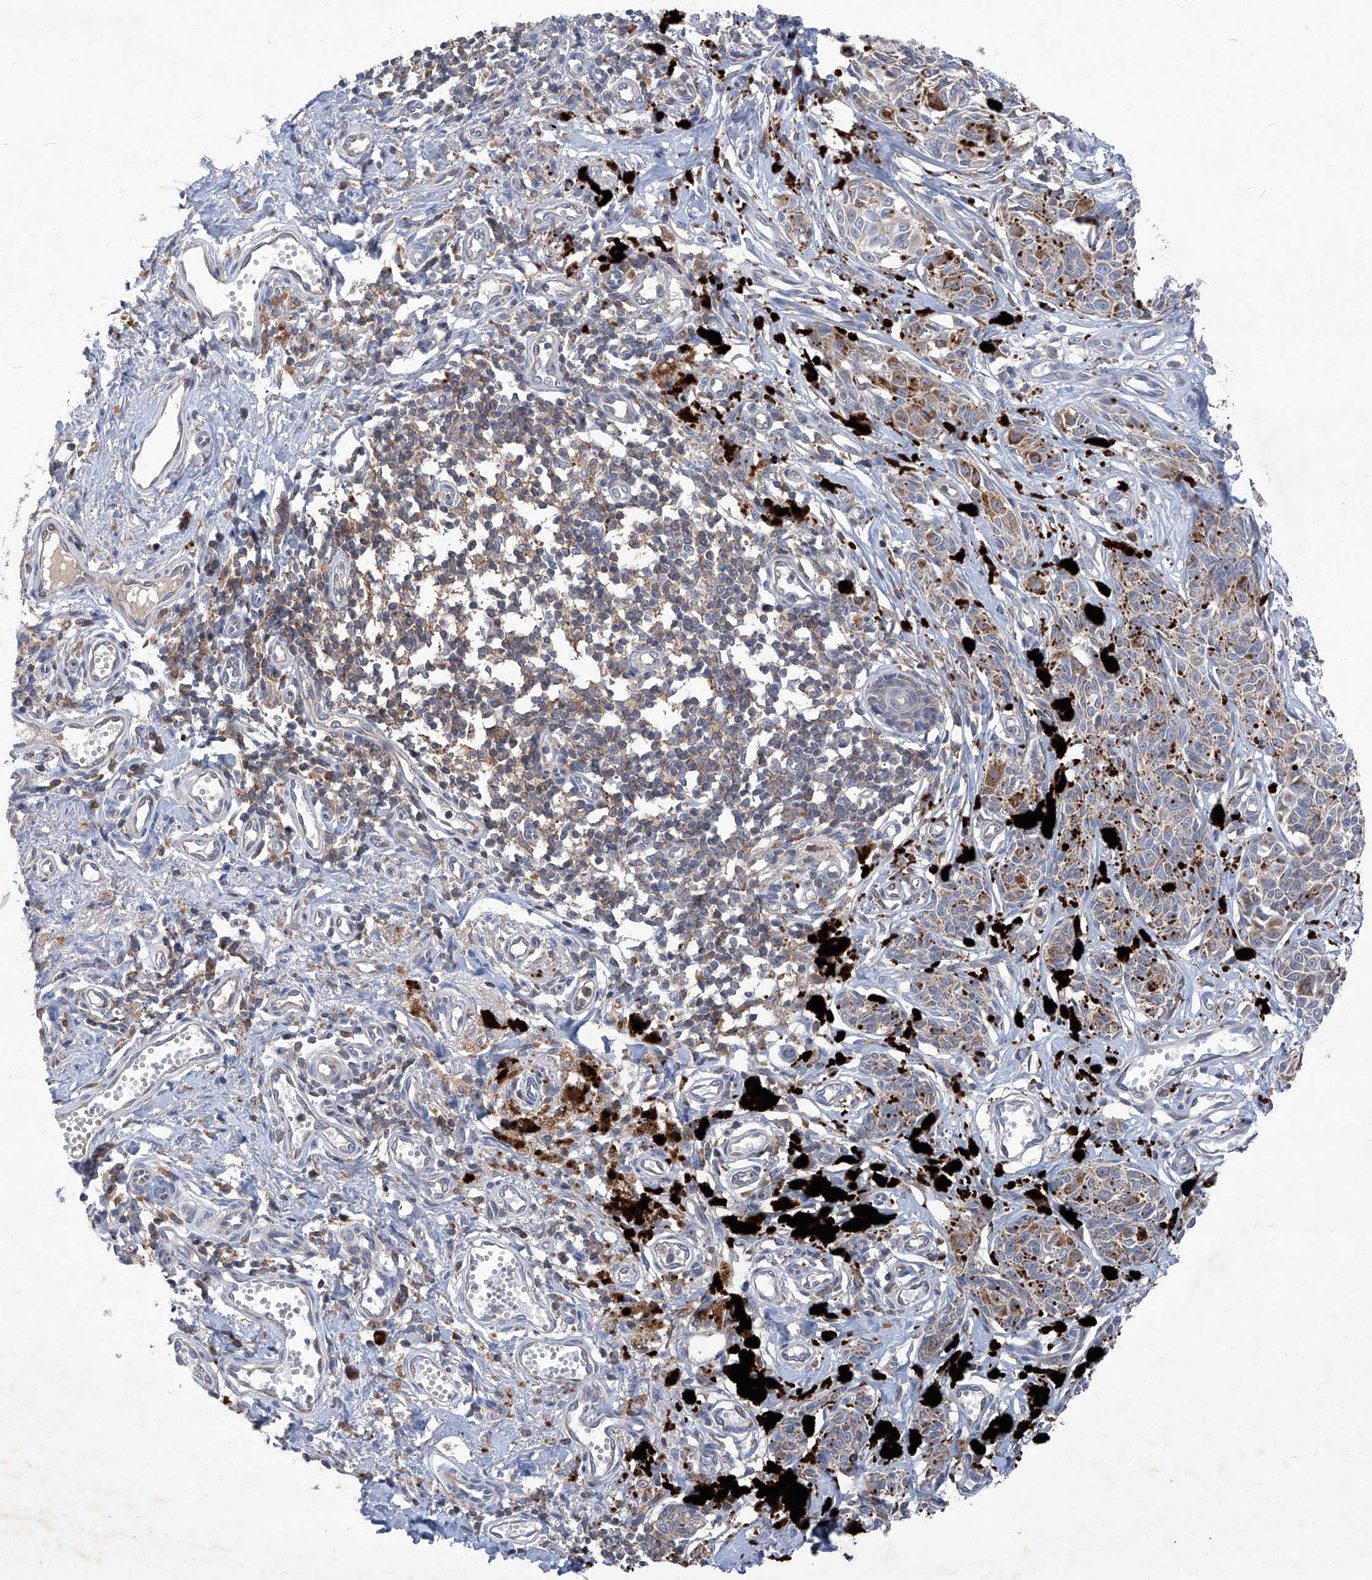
{"staining": {"intensity": "weak", "quantity": "25%-75%", "location": "cytoplasmic/membranous"}, "tissue": "melanoma", "cell_type": "Tumor cells", "image_type": "cancer", "snomed": [{"axis": "morphology", "description": "Malignant melanoma, NOS"}, {"axis": "topography", "description": "Skin"}], "caption": "Protein expression analysis of malignant melanoma reveals weak cytoplasmic/membranous staining in approximately 25%-75% of tumor cells.", "gene": "EPHA8", "patient": {"sex": "male", "age": 53}}